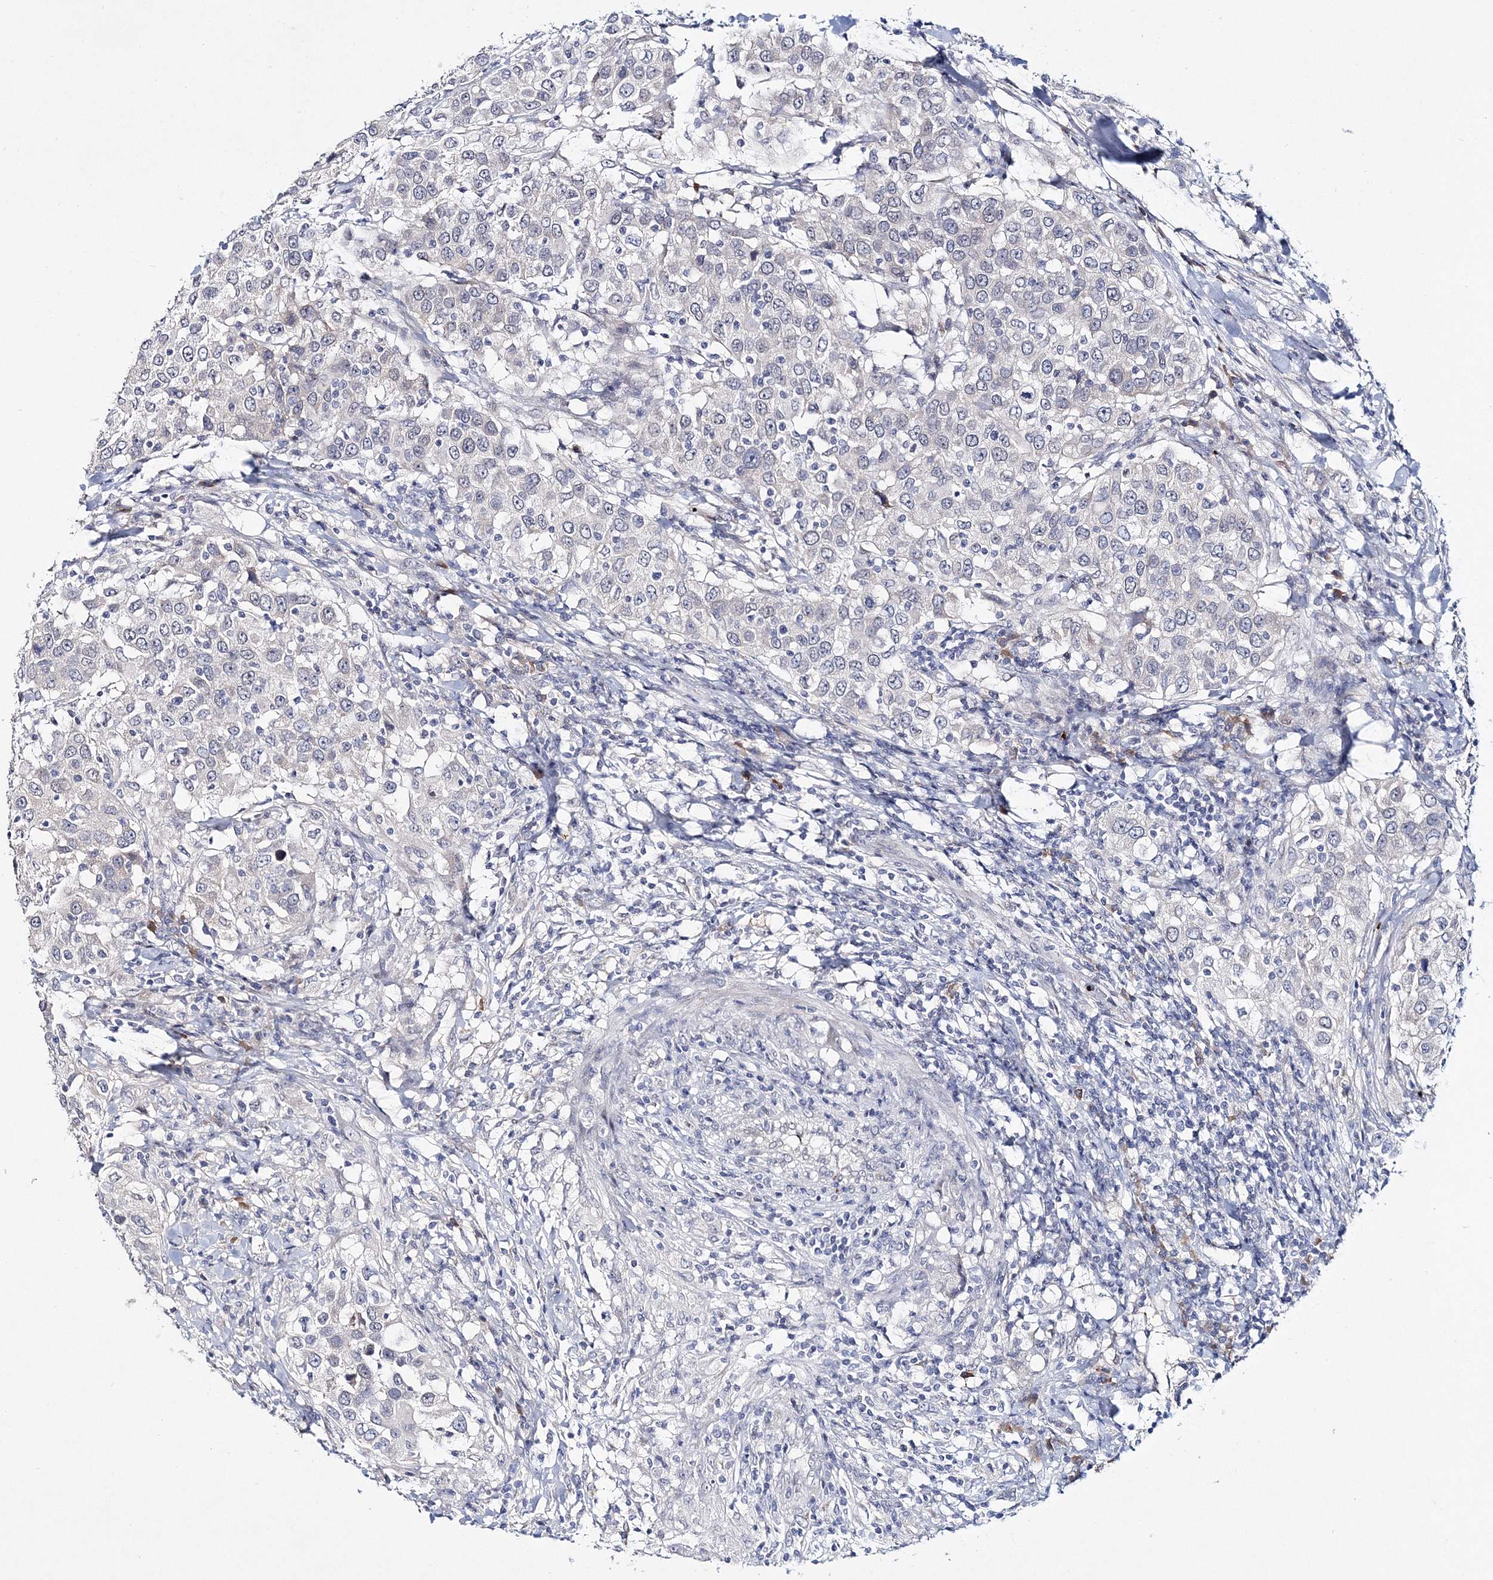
{"staining": {"intensity": "negative", "quantity": "none", "location": "none"}, "tissue": "urothelial cancer", "cell_type": "Tumor cells", "image_type": "cancer", "snomed": [{"axis": "morphology", "description": "Urothelial carcinoma, High grade"}, {"axis": "topography", "description": "Urinary bladder"}], "caption": "IHC of urothelial carcinoma (high-grade) shows no positivity in tumor cells. (Brightfield microscopy of DAB immunohistochemistry (IHC) at high magnification).", "gene": "MYOZ2", "patient": {"sex": "female", "age": 80}}